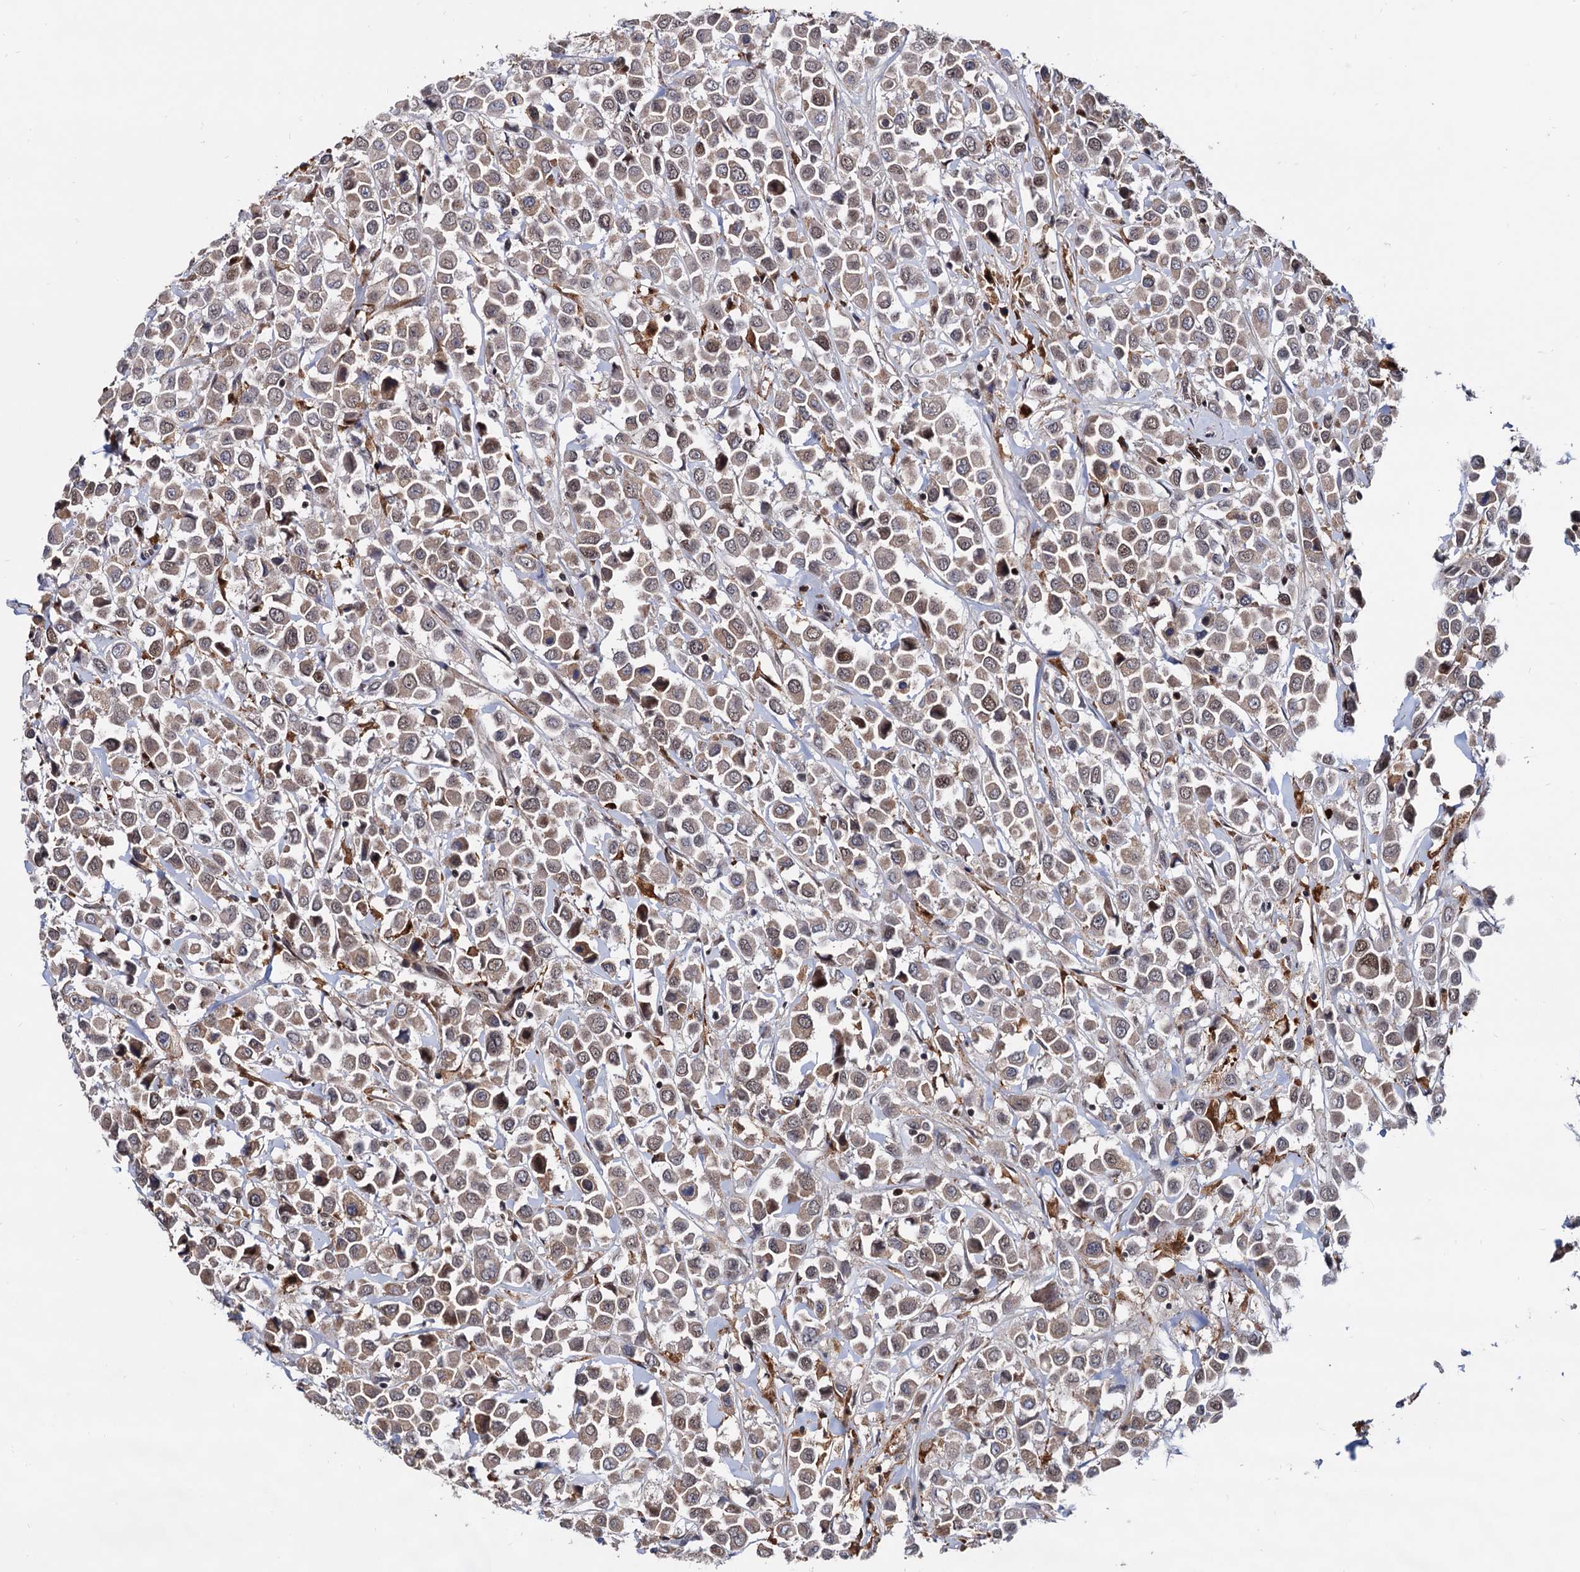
{"staining": {"intensity": "weak", "quantity": ">75%", "location": "cytoplasmic/membranous,nuclear"}, "tissue": "breast cancer", "cell_type": "Tumor cells", "image_type": "cancer", "snomed": [{"axis": "morphology", "description": "Duct carcinoma"}, {"axis": "topography", "description": "Breast"}], "caption": "The photomicrograph reveals immunohistochemical staining of breast intraductal carcinoma. There is weak cytoplasmic/membranous and nuclear expression is appreciated in about >75% of tumor cells. (DAB IHC with brightfield microscopy, high magnification).", "gene": "RNASEH2B", "patient": {"sex": "female", "age": 61}}